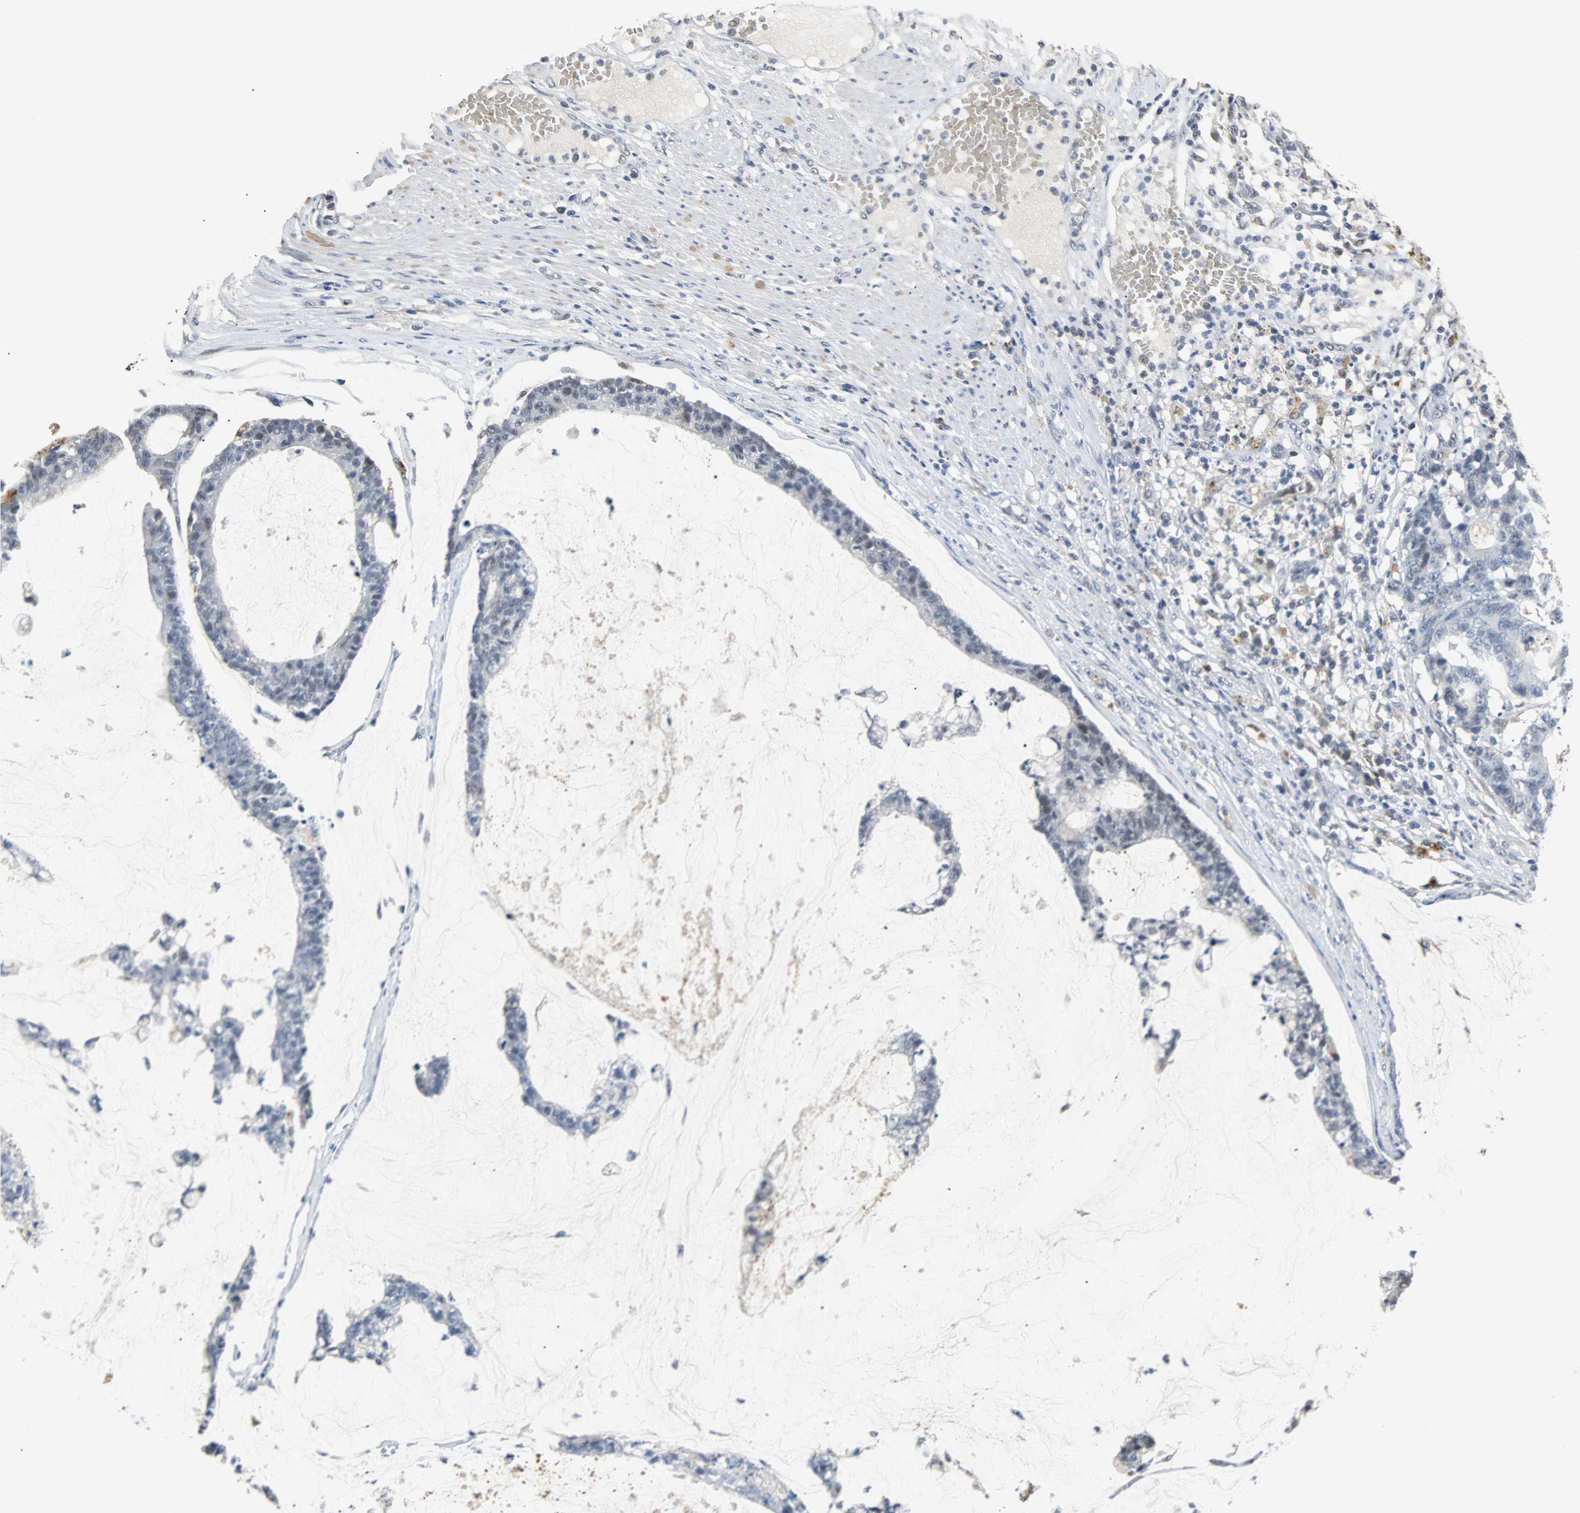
{"staining": {"intensity": "negative", "quantity": "none", "location": "none"}, "tissue": "colorectal cancer", "cell_type": "Tumor cells", "image_type": "cancer", "snomed": [{"axis": "morphology", "description": "Adenocarcinoma, NOS"}, {"axis": "topography", "description": "Colon"}], "caption": "A histopathology image of human adenocarcinoma (colorectal) is negative for staining in tumor cells.", "gene": "HLX", "patient": {"sex": "female", "age": 84}}